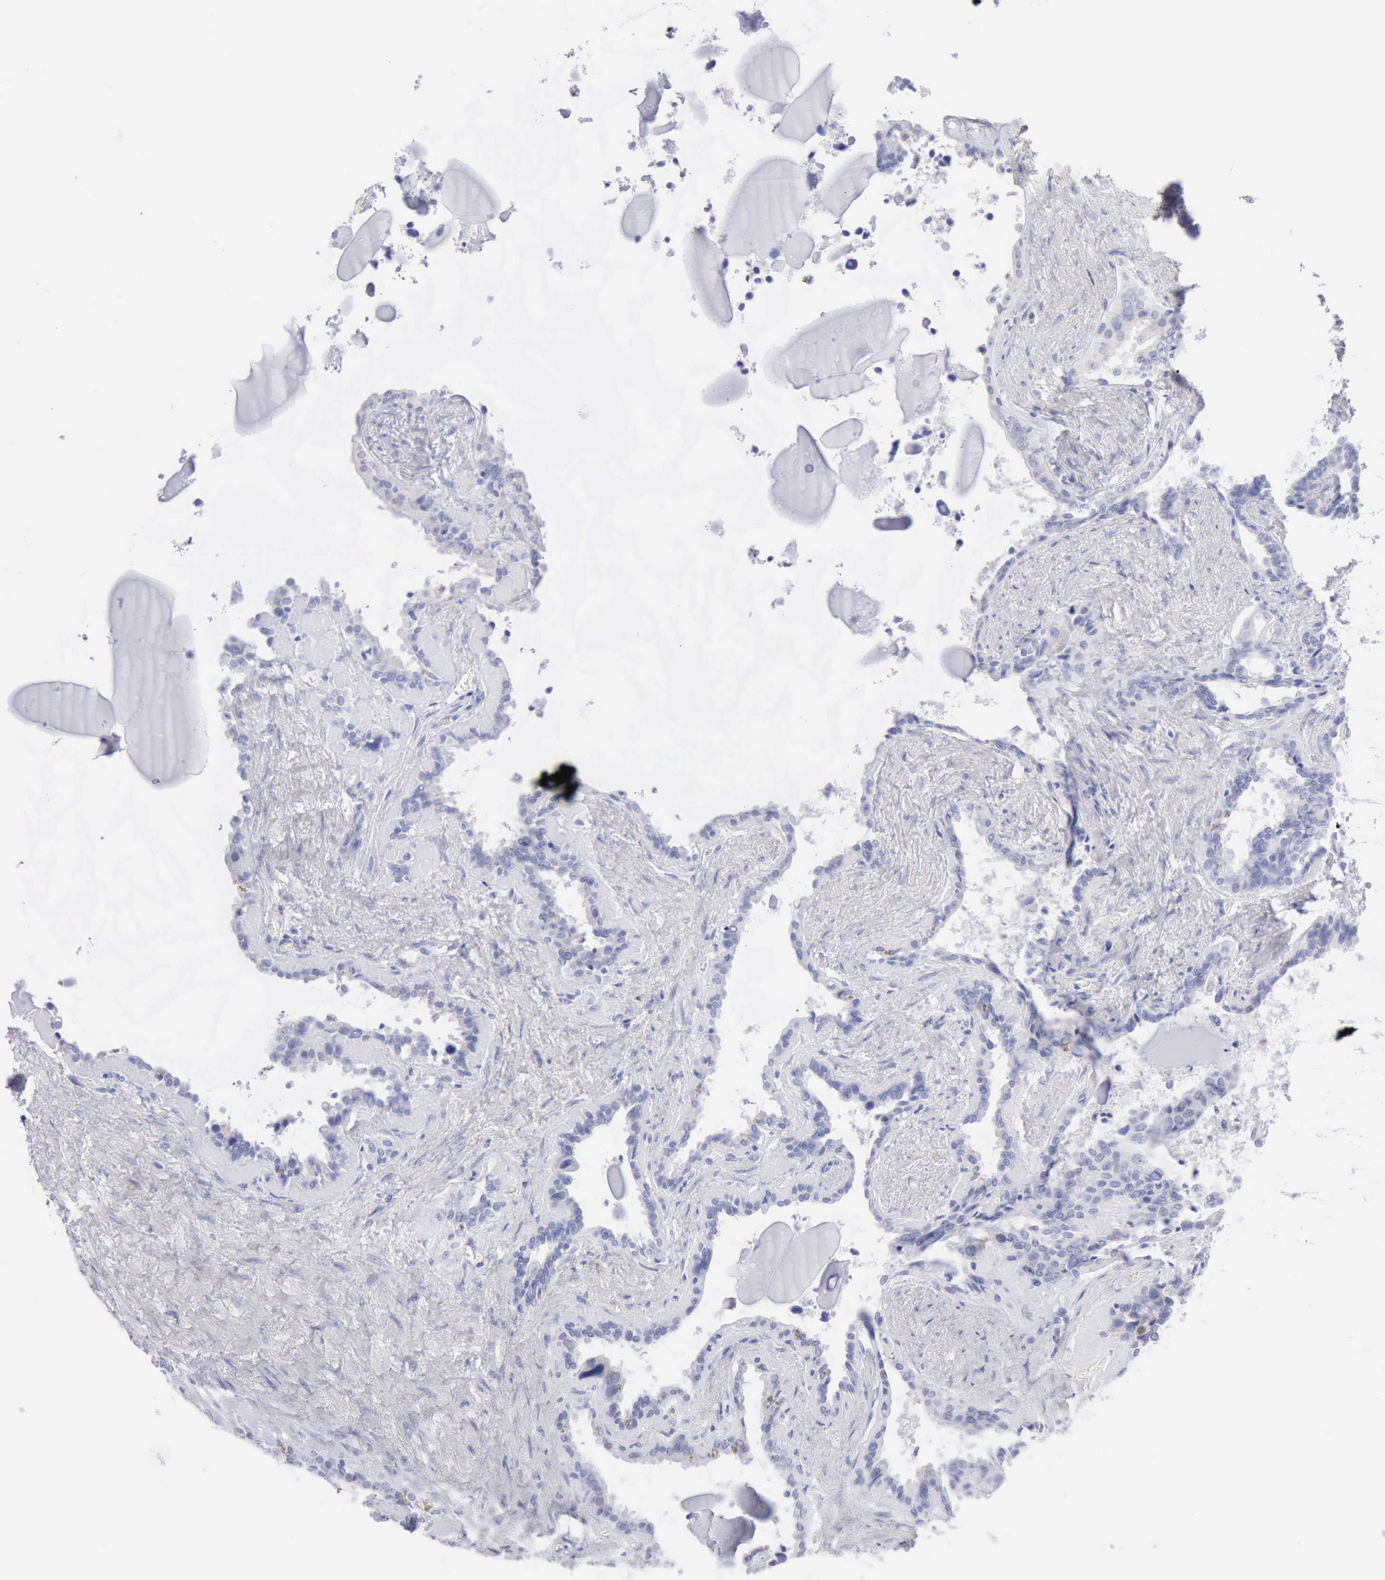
{"staining": {"intensity": "negative", "quantity": "none", "location": "none"}, "tissue": "seminal vesicle", "cell_type": "Glandular cells", "image_type": "normal", "snomed": [{"axis": "morphology", "description": "Normal tissue, NOS"}, {"axis": "morphology", "description": "Inflammation, NOS"}, {"axis": "topography", "description": "Urinary bladder"}, {"axis": "topography", "description": "Prostate"}, {"axis": "topography", "description": "Seminal veicle"}], "caption": "An immunohistochemistry photomicrograph of benign seminal vesicle is shown. There is no staining in glandular cells of seminal vesicle.", "gene": "ANGEL1", "patient": {"sex": "male", "age": 82}}